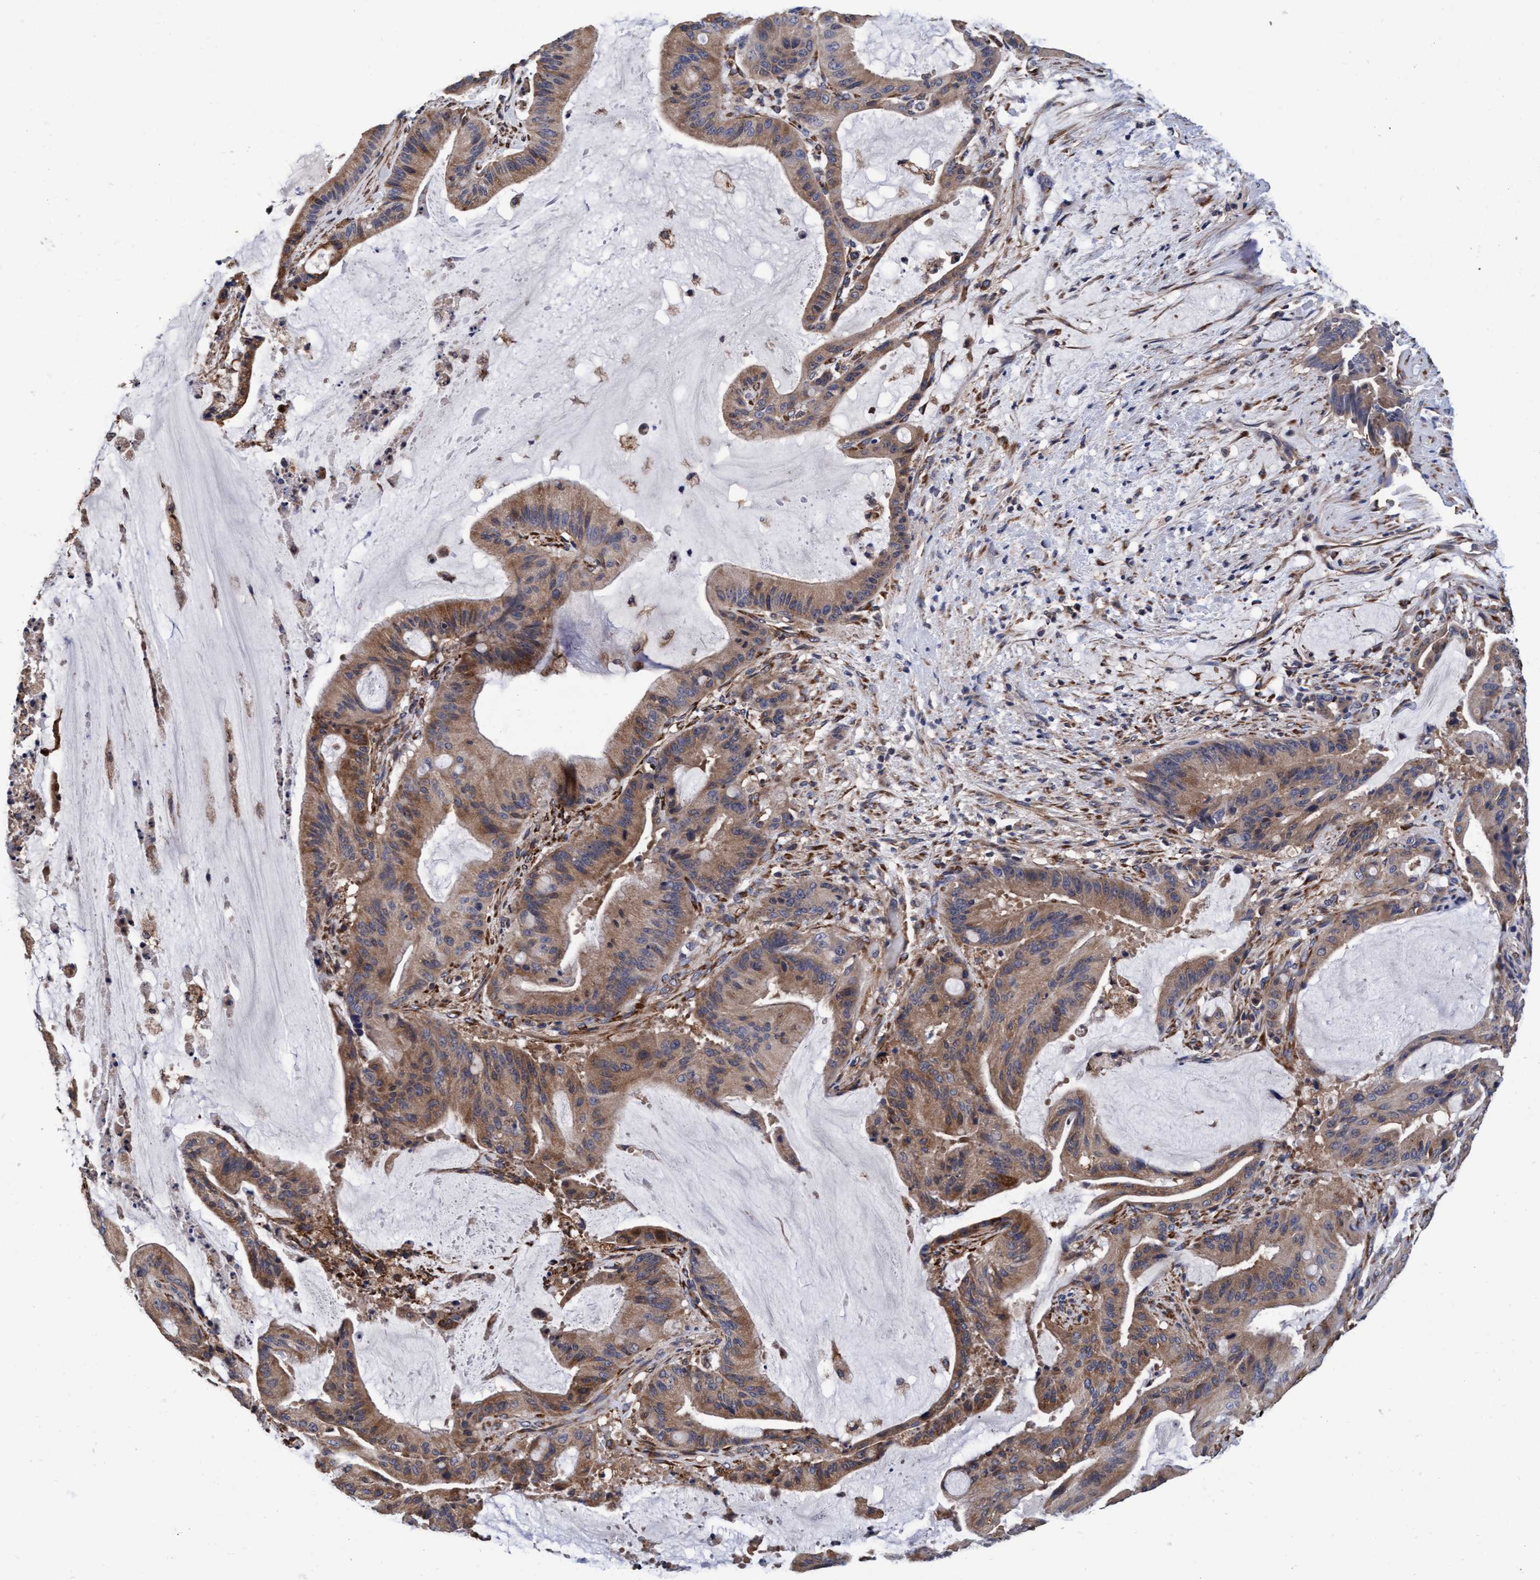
{"staining": {"intensity": "moderate", "quantity": ">75%", "location": "cytoplasmic/membranous"}, "tissue": "liver cancer", "cell_type": "Tumor cells", "image_type": "cancer", "snomed": [{"axis": "morphology", "description": "Normal tissue, NOS"}, {"axis": "morphology", "description": "Cholangiocarcinoma"}, {"axis": "topography", "description": "Liver"}, {"axis": "topography", "description": "Peripheral nerve tissue"}], "caption": "The micrograph demonstrates a brown stain indicating the presence of a protein in the cytoplasmic/membranous of tumor cells in liver cancer (cholangiocarcinoma).", "gene": "CALCOCO2", "patient": {"sex": "female", "age": 73}}